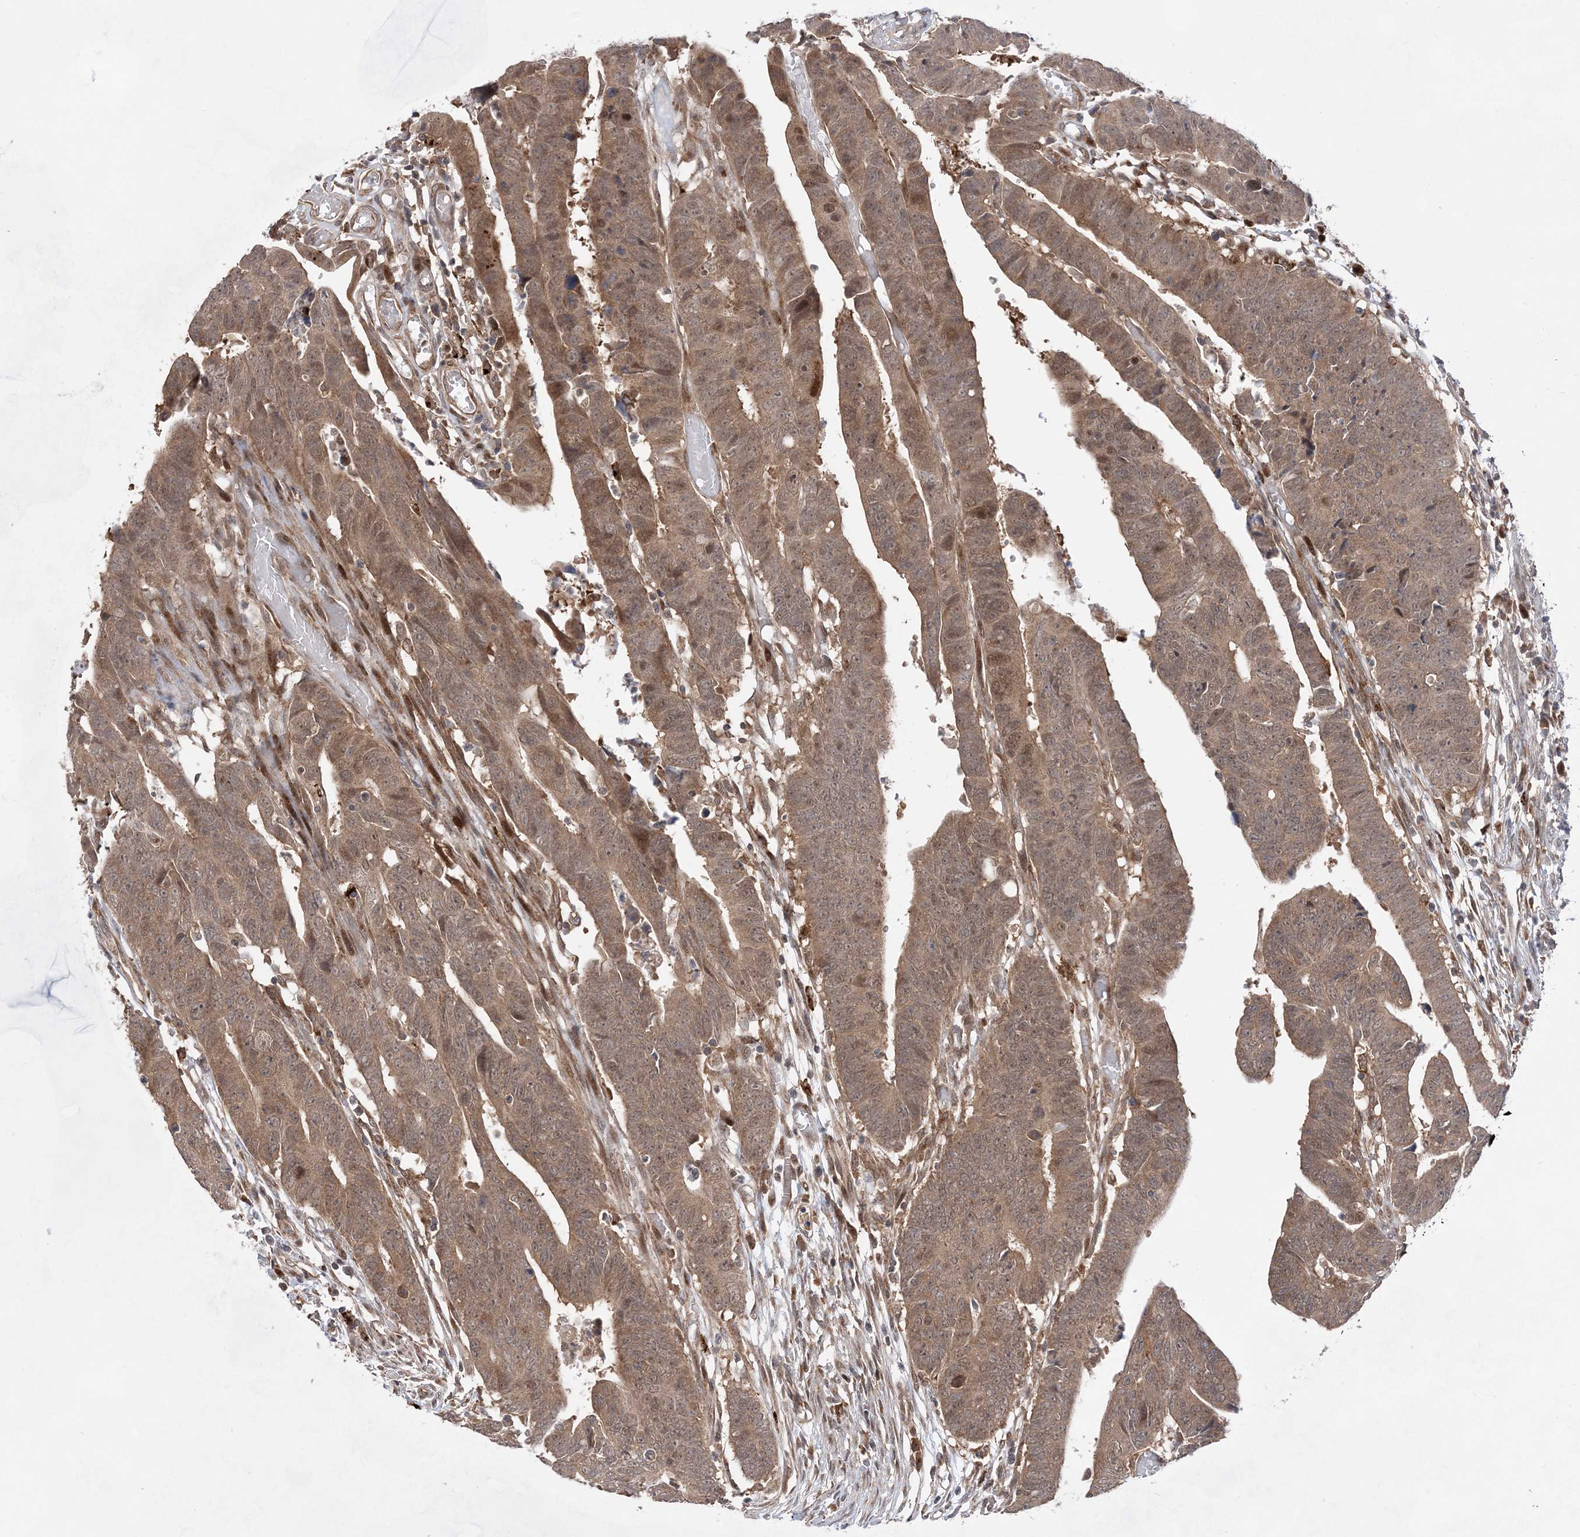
{"staining": {"intensity": "moderate", "quantity": ">75%", "location": "cytoplasmic/membranous,nuclear"}, "tissue": "colorectal cancer", "cell_type": "Tumor cells", "image_type": "cancer", "snomed": [{"axis": "morphology", "description": "Adenocarcinoma, NOS"}, {"axis": "topography", "description": "Rectum"}], "caption": "An immunohistochemistry histopathology image of neoplastic tissue is shown. Protein staining in brown shows moderate cytoplasmic/membranous and nuclear positivity in adenocarcinoma (colorectal) within tumor cells.", "gene": "ANAPC15", "patient": {"sex": "female", "age": 65}}